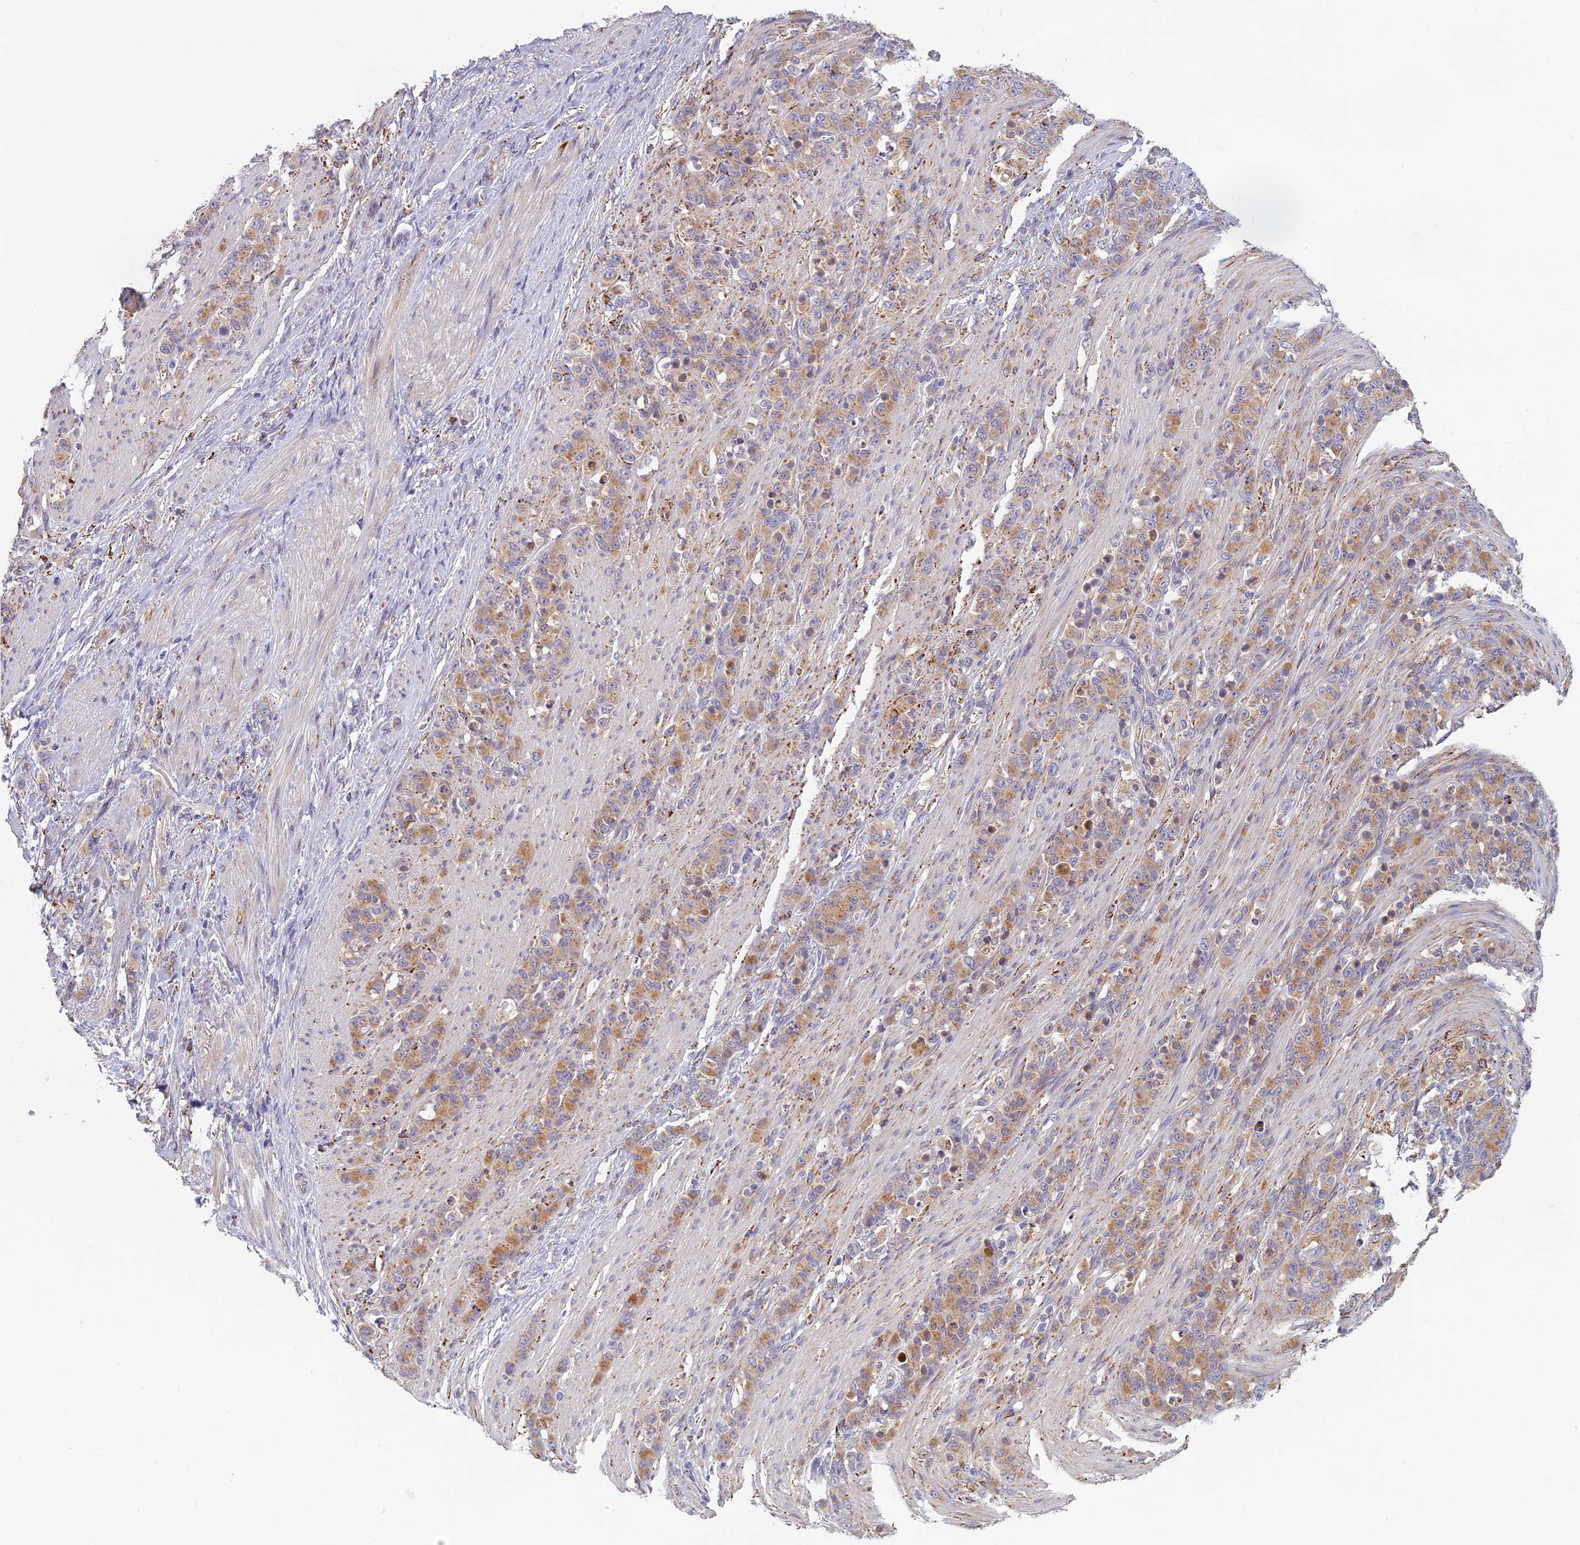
{"staining": {"intensity": "moderate", "quantity": ">75%", "location": "cytoplasmic/membranous"}, "tissue": "stomach cancer", "cell_type": "Tumor cells", "image_type": "cancer", "snomed": [{"axis": "morphology", "description": "Adenocarcinoma, NOS"}, {"axis": "topography", "description": "Stomach"}], "caption": "DAB (3,3'-diaminobenzidine) immunohistochemical staining of stomach adenocarcinoma displays moderate cytoplasmic/membranous protein staining in about >75% of tumor cells. The protein of interest is stained brown, and the nuclei are stained in blue (DAB IHC with brightfield microscopy, high magnification).", "gene": "SEMA7A", "patient": {"sex": "female", "age": 79}}